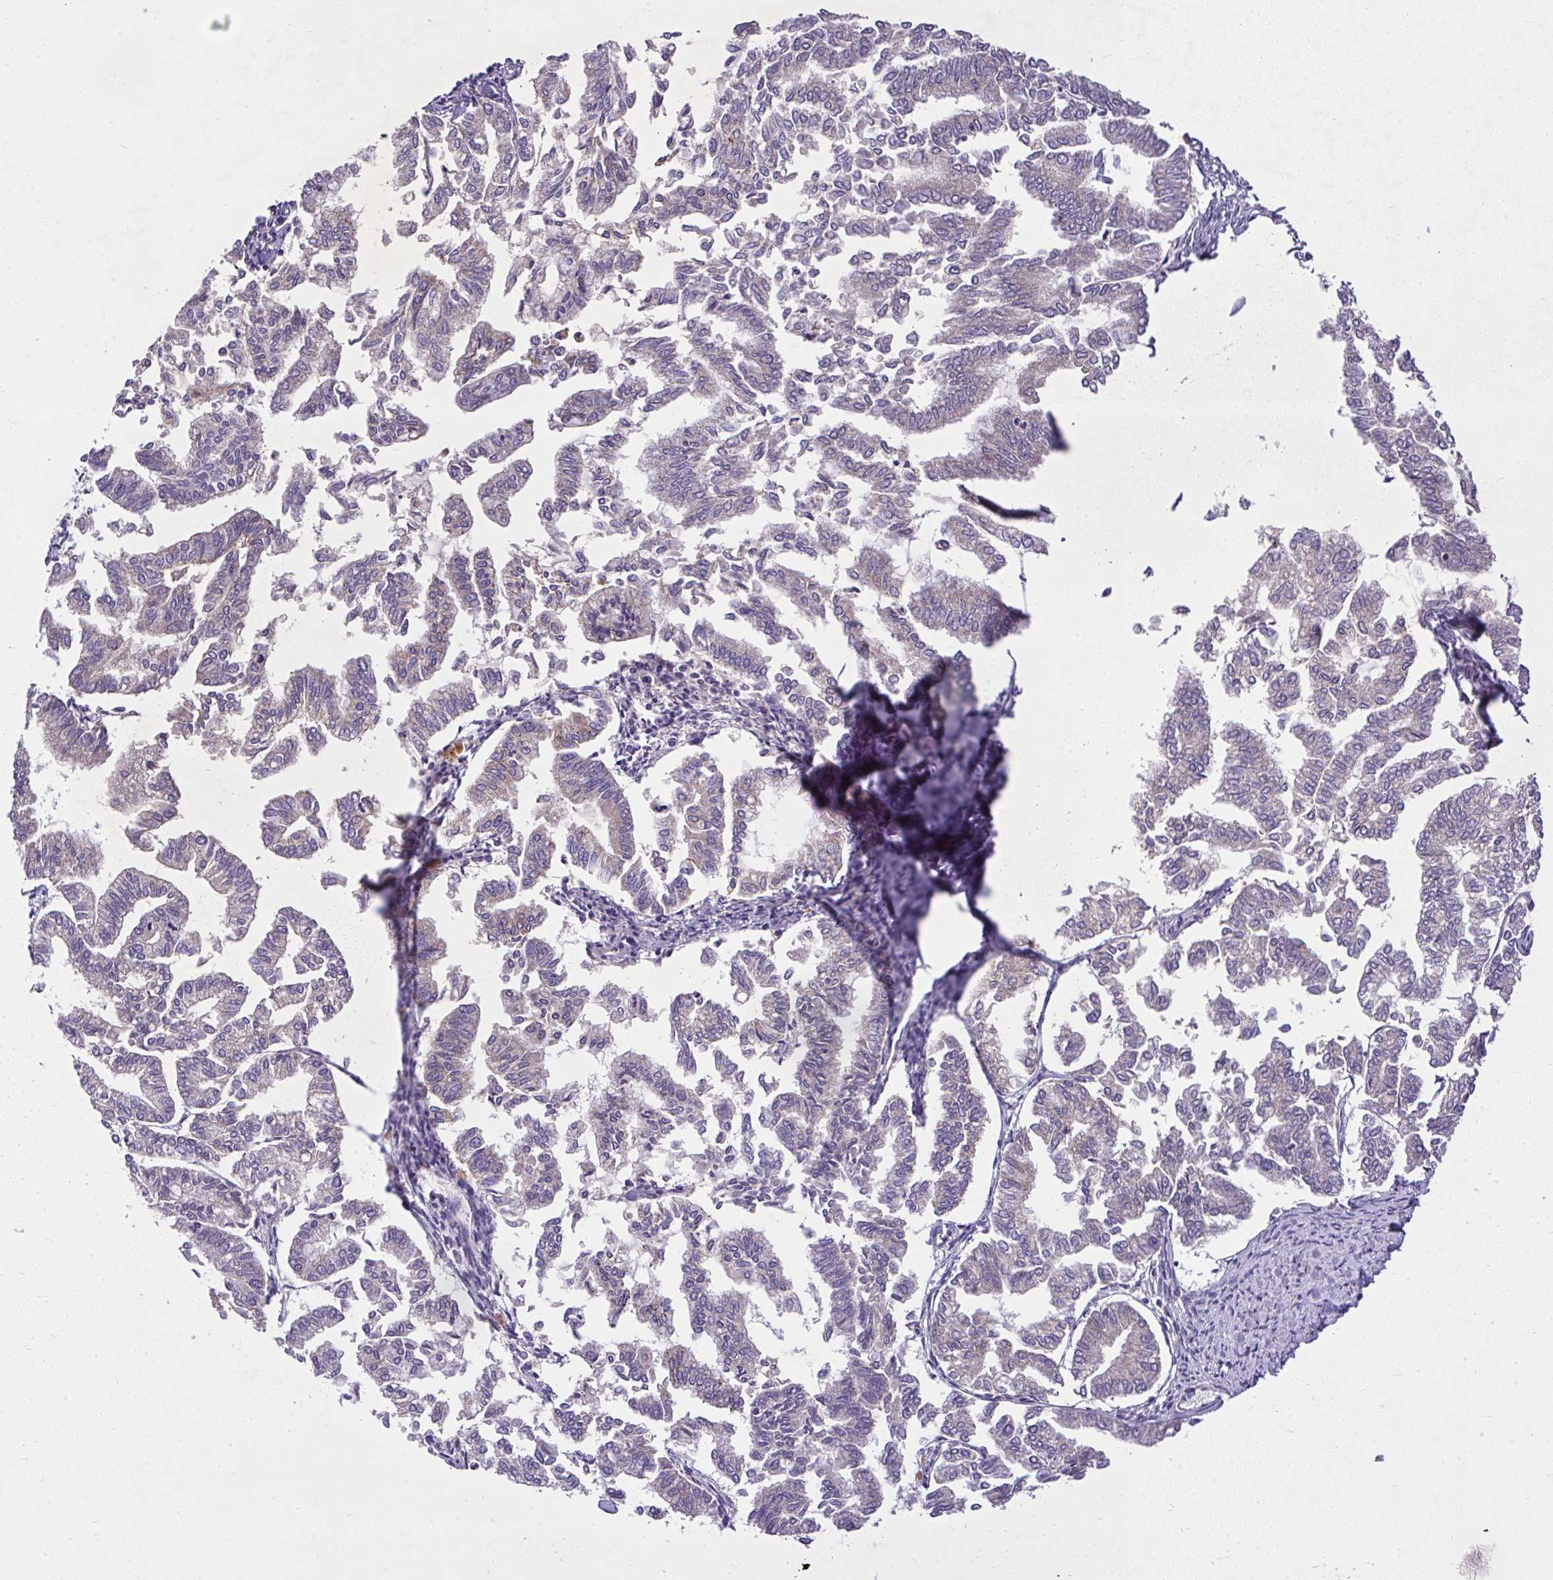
{"staining": {"intensity": "weak", "quantity": "<25%", "location": "cytoplasmic/membranous"}, "tissue": "endometrial cancer", "cell_type": "Tumor cells", "image_type": "cancer", "snomed": [{"axis": "morphology", "description": "Adenocarcinoma, NOS"}, {"axis": "topography", "description": "Endometrium"}], "caption": "IHC of human adenocarcinoma (endometrial) displays no positivity in tumor cells.", "gene": "CHIA", "patient": {"sex": "female", "age": 79}}